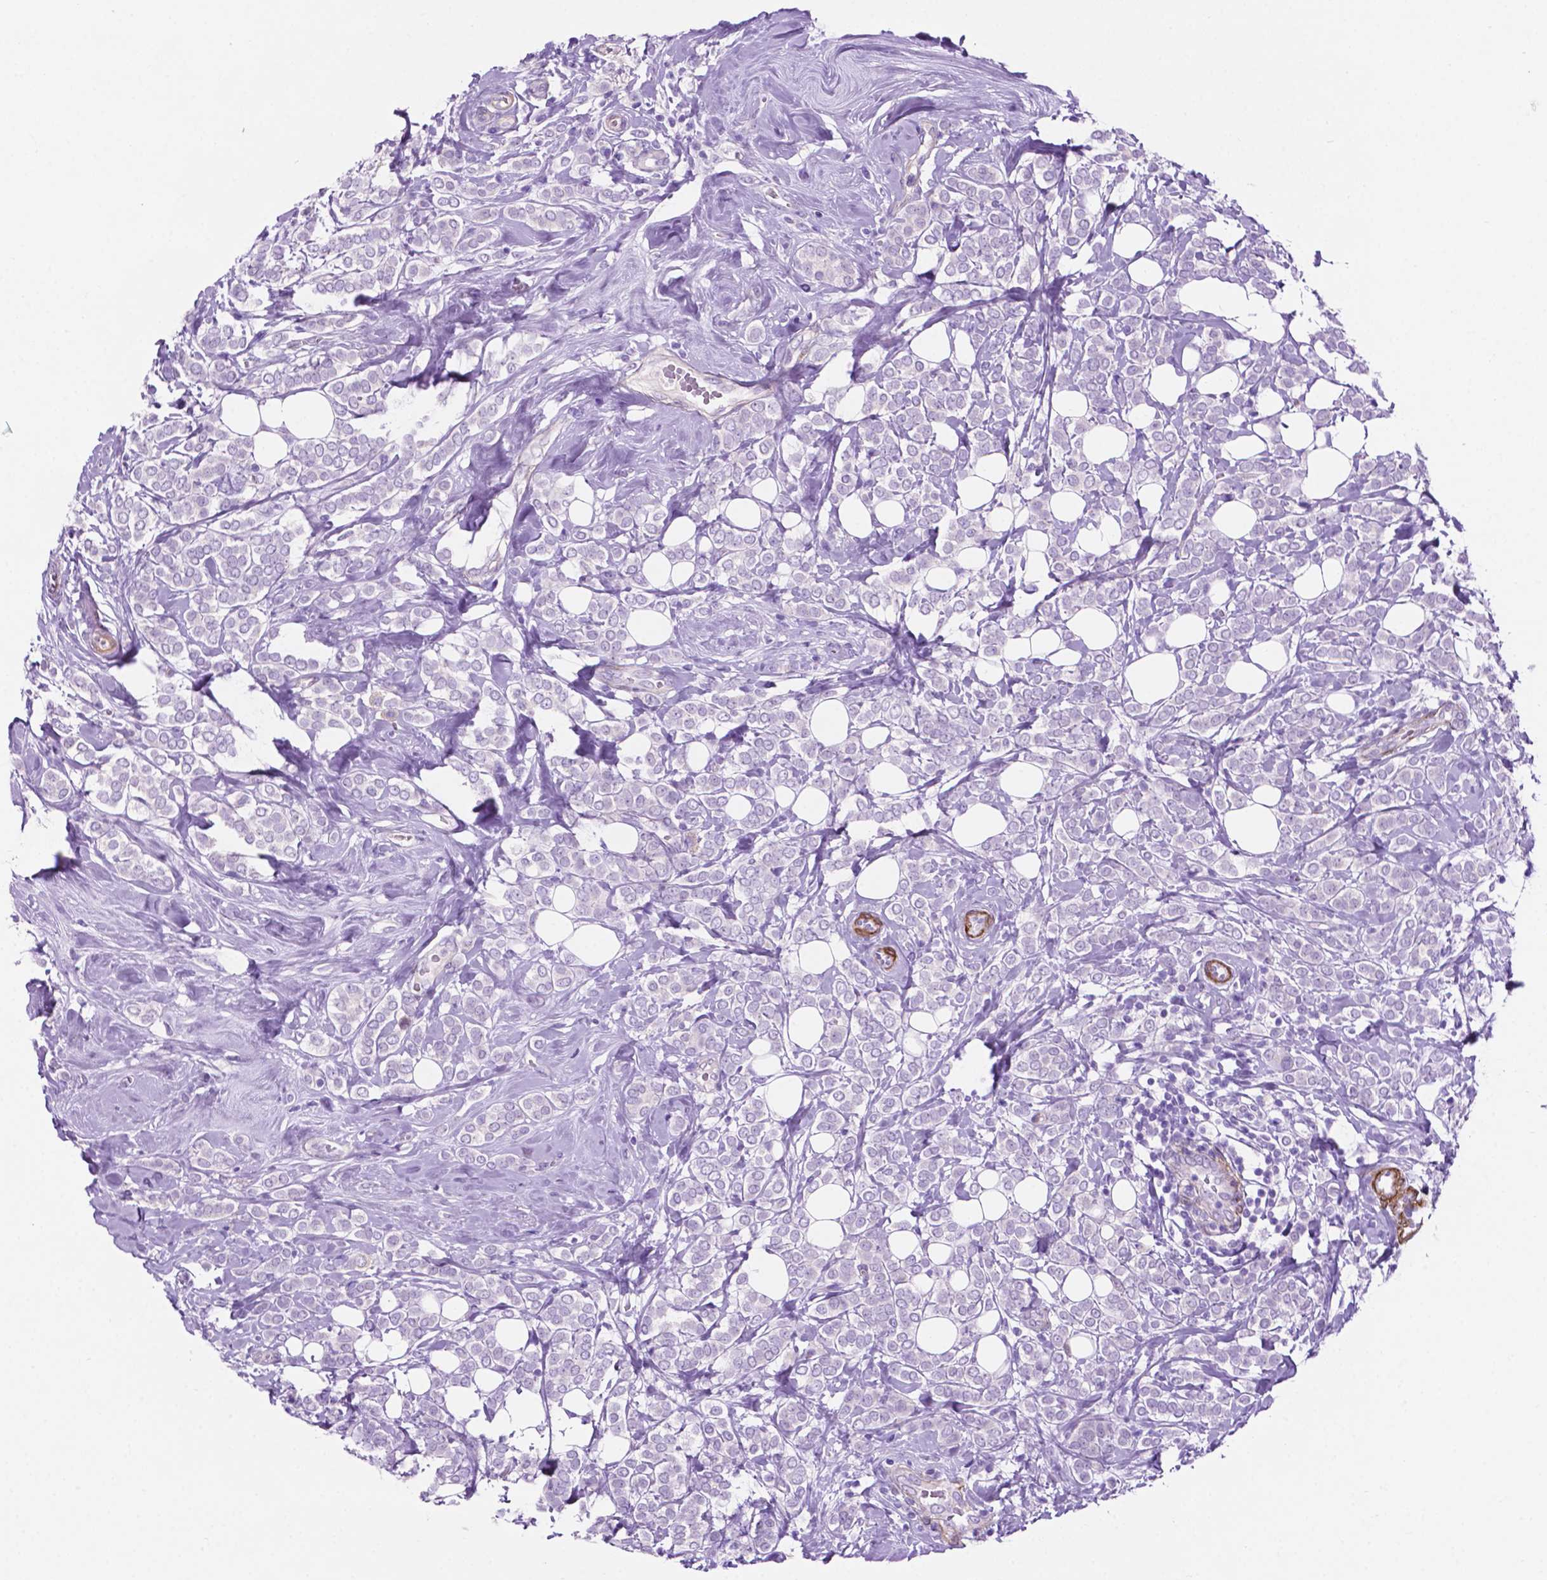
{"staining": {"intensity": "negative", "quantity": "none", "location": "none"}, "tissue": "breast cancer", "cell_type": "Tumor cells", "image_type": "cancer", "snomed": [{"axis": "morphology", "description": "Lobular carcinoma"}, {"axis": "topography", "description": "Breast"}], "caption": "This histopathology image is of breast cancer (lobular carcinoma) stained with immunohistochemistry to label a protein in brown with the nuclei are counter-stained blue. There is no expression in tumor cells.", "gene": "ASPG", "patient": {"sex": "female", "age": 49}}